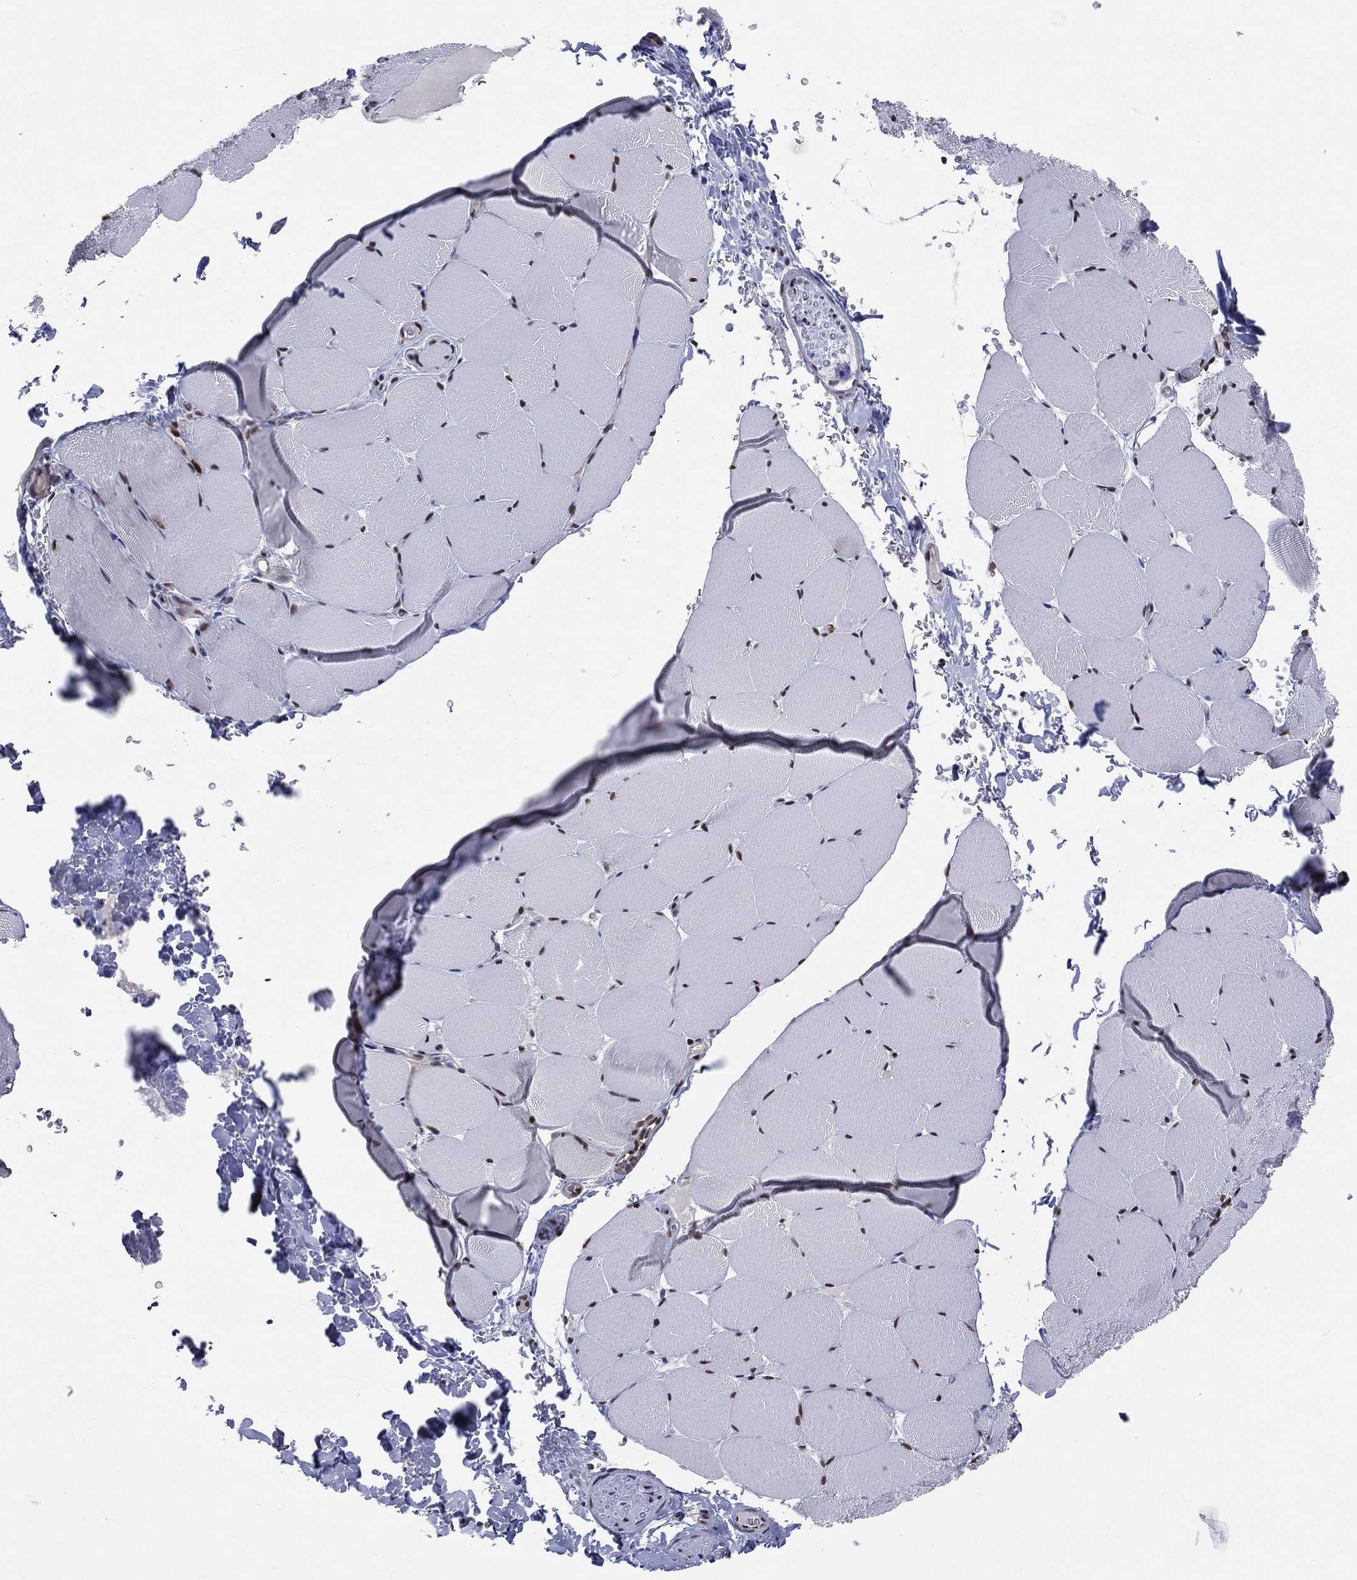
{"staining": {"intensity": "moderate", "quantity": "<25%", "location": "nuclear"}, "tissue": "skeletal muscle", "cell_type": "Myocytes", "image_type": "normal", "snomed": [{"axis": "morphology", "description": "Normal tissue, NOS"}, {"axis": "topography", "description": "Skeletal muscle"}], "caption": "Immunohistochemistry (IHC) (DAB) staining of normal skeletal muscle displays moderate nuclear protein staining in approximately <25% of myocytes.", "gene": "CDK7", "patient": {"sex": "female", "age": 37}}